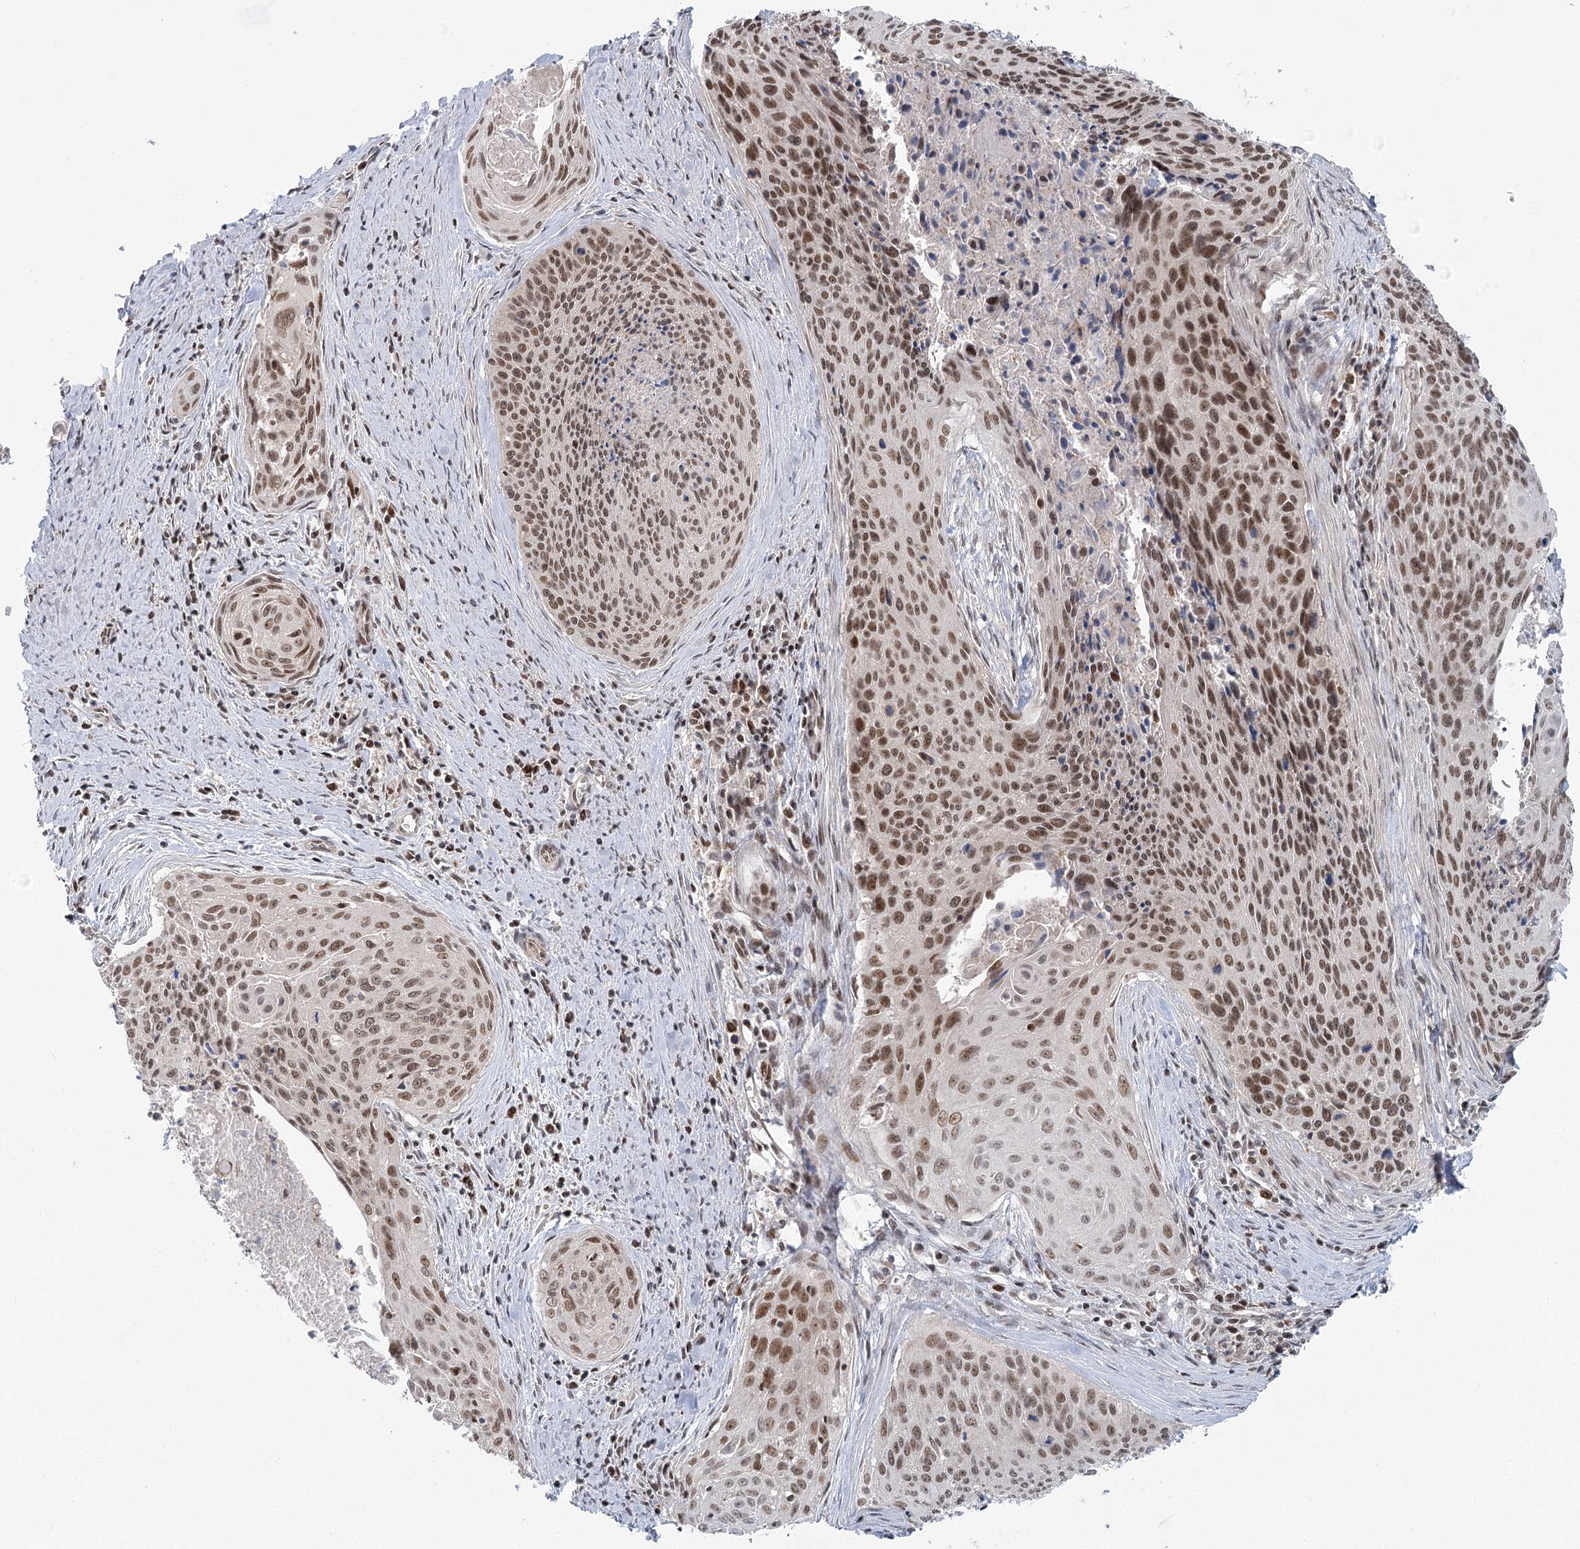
{"staining": {"intensity": "moderate", "quantity": ">75%", "location": "nuclear"}, "tissue": "cervical cancer", "cell_type": "Tumor cells", "image_type": "cancer", "snomed": [{"axis": "morphology", "description": "Squamous cell carcinoma, NOS"}, {"axis": "topography", "description": "Cervix"}], "caption": "An immunohistochemistry (IHC) micrograph of neoplastic tissue is shown. Protein staining in brown shows moderate nuclear positivity in cervical squamous cell carcinoma within tumor cells.", "gene": "PDS5A", "patient": {"sex": "female", "age": 55}}